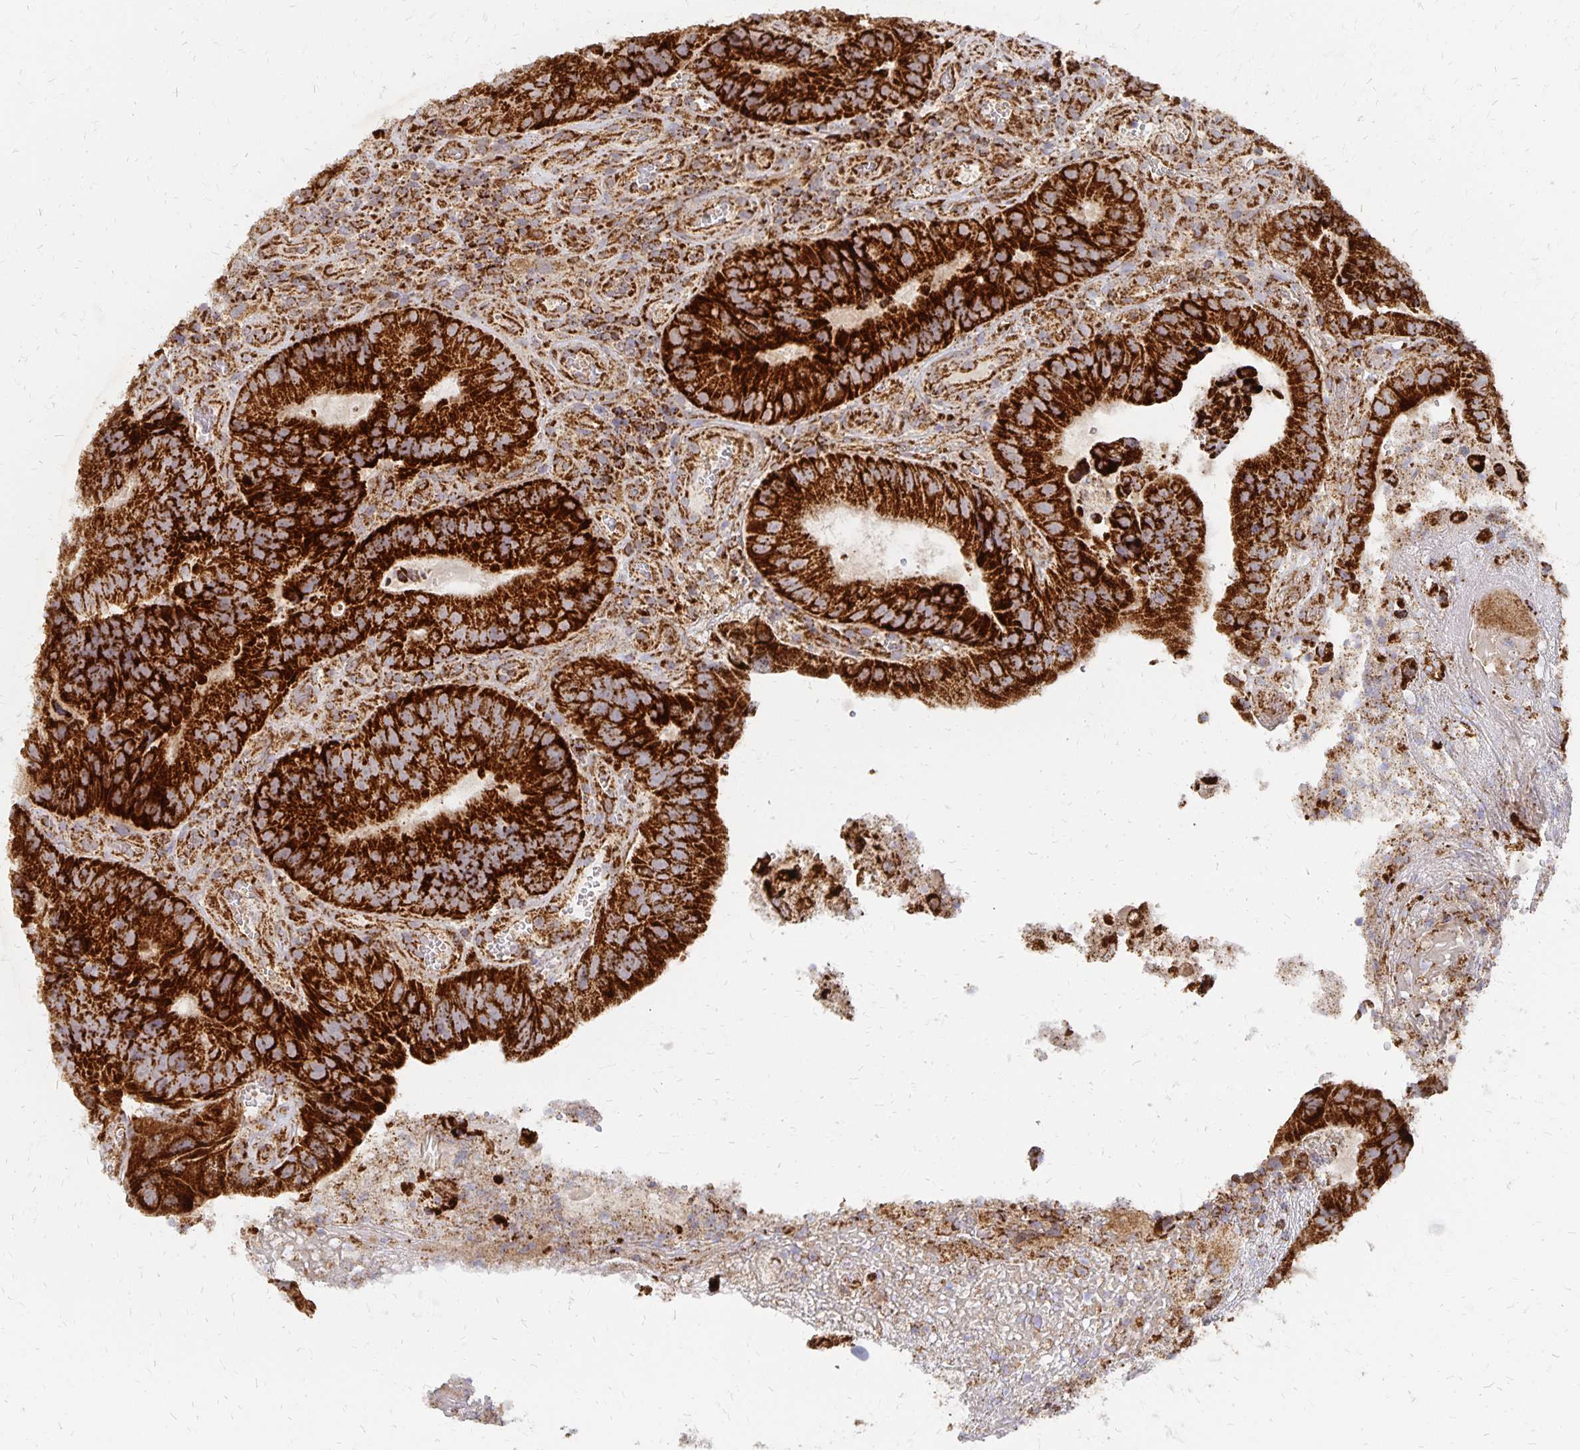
{"staining": {"intensity": "strong", "quantity": ">75%", "location": "cytoplasmic/membranous"}, "tissue": "colorectal cancer", "cell_type": "Tumor cells", "image_type": "cancer", "snomed": [{"axis": "morphology", "description": "Adenocarcinoma, NOS"}, {"axis": "topography", "description": "Colon"}], "caption": "IHC image of neoplastic tissue: adenocarcinoma (colorectal) stained using IHC shows high levels of strong protein expression localized specifically in the cytoplasmic/membranous of tumor cells, appearing as a cytoplasmic/membranous brown color.", "gene": "STOML2", "patient": {"sex": "female", "age": 86}}